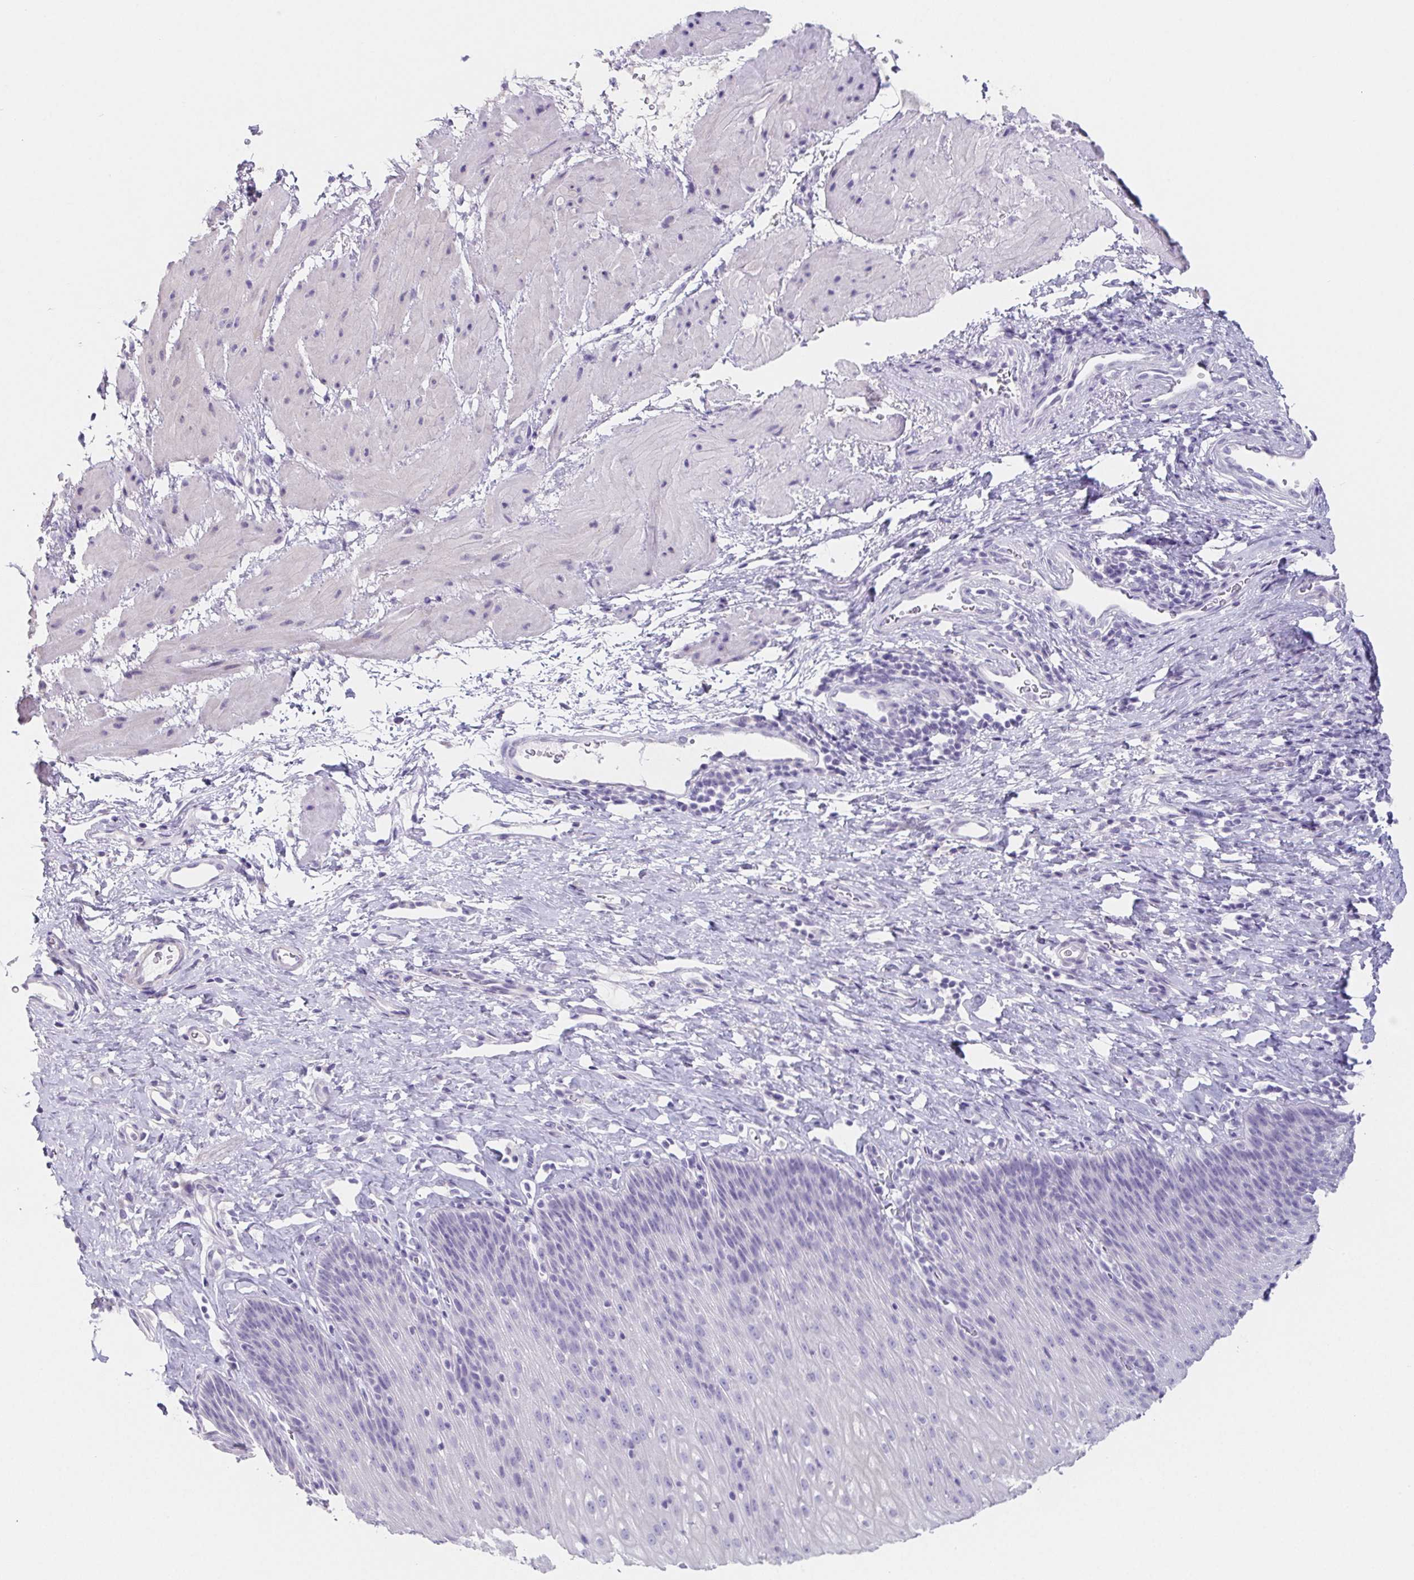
{"staining": {"intensity": "weak", "quantity": "<25%", "location": "cytoplasmic/membranous,nuclear"}, "tissue": "esophagus", "cell_type": "Squamous epithelial cells", "image_type": "normal", "snomed": [{"axis": "morphology", "description": "Normal tissue, NOS"}, {"axis": "topography", "description": "Esophagus"}], "caption": "Immunohistochemical staining of normal human esophagus demonstrates no significant positivity in squamous epithelial cells. (DAB (3,3'-diaminobenzidine) immunohistochemistry visualized using brightfield microscopy, high magnification).", "gene": "HDGFL1", "patient": {"sex": "female", "age": 61}}